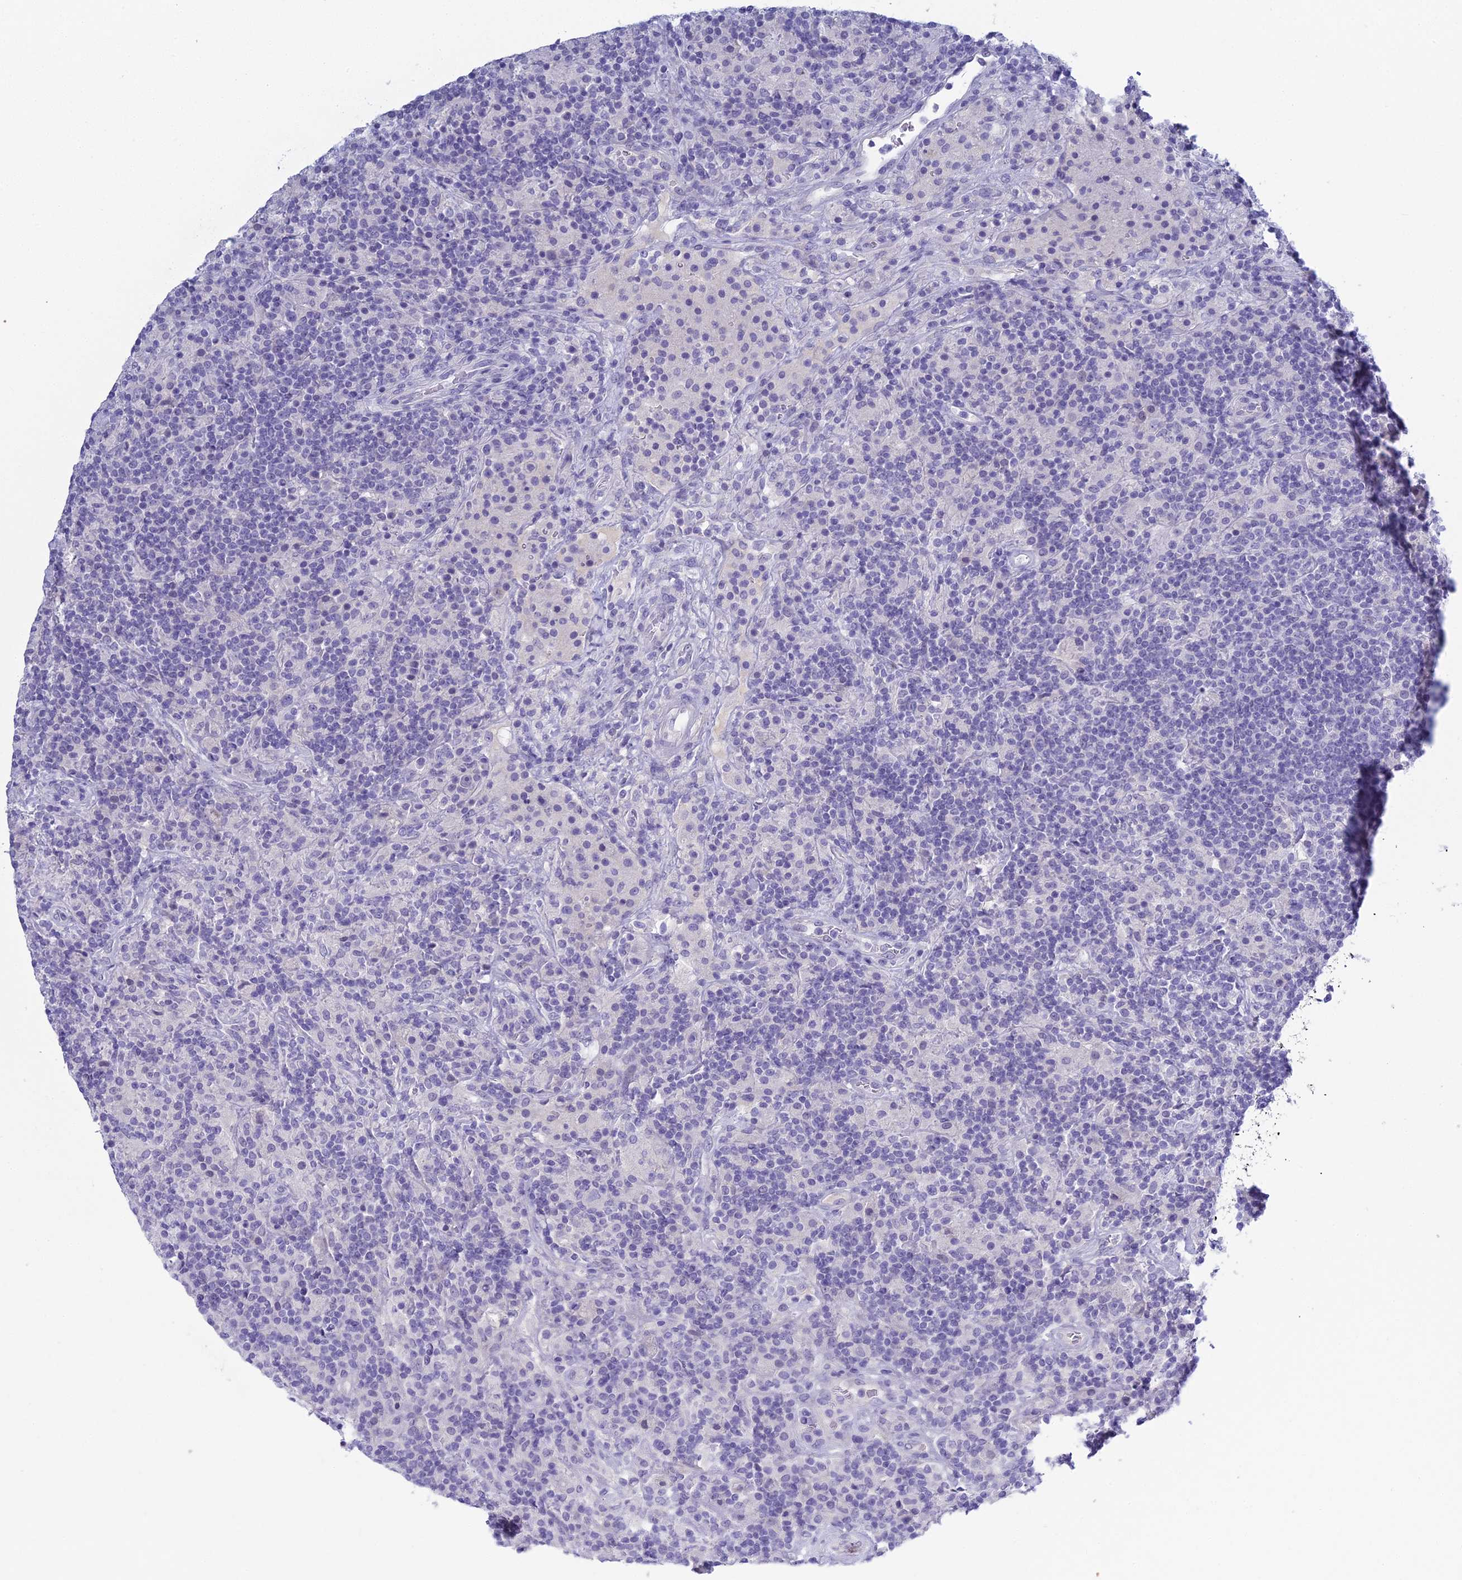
{"staining": {"intensity": "negative", "quantity": "none", "location": "none"}, "tissue": "lymphoma", "cell_type": "Tumor cells", "image_type": "cancer", "snomed": [{"axis": "morphology", "description": "Hodgkin's disease, NOS"}, {"axis": "topography", "description": "Lymph node"}], "caption": "The immunohistochemistry micrograph has no significant positivity in tumor cells of Hodgkin's disease tissue.", "gene": "MUC13", "patient": {"sex": "male", "age": 70}}